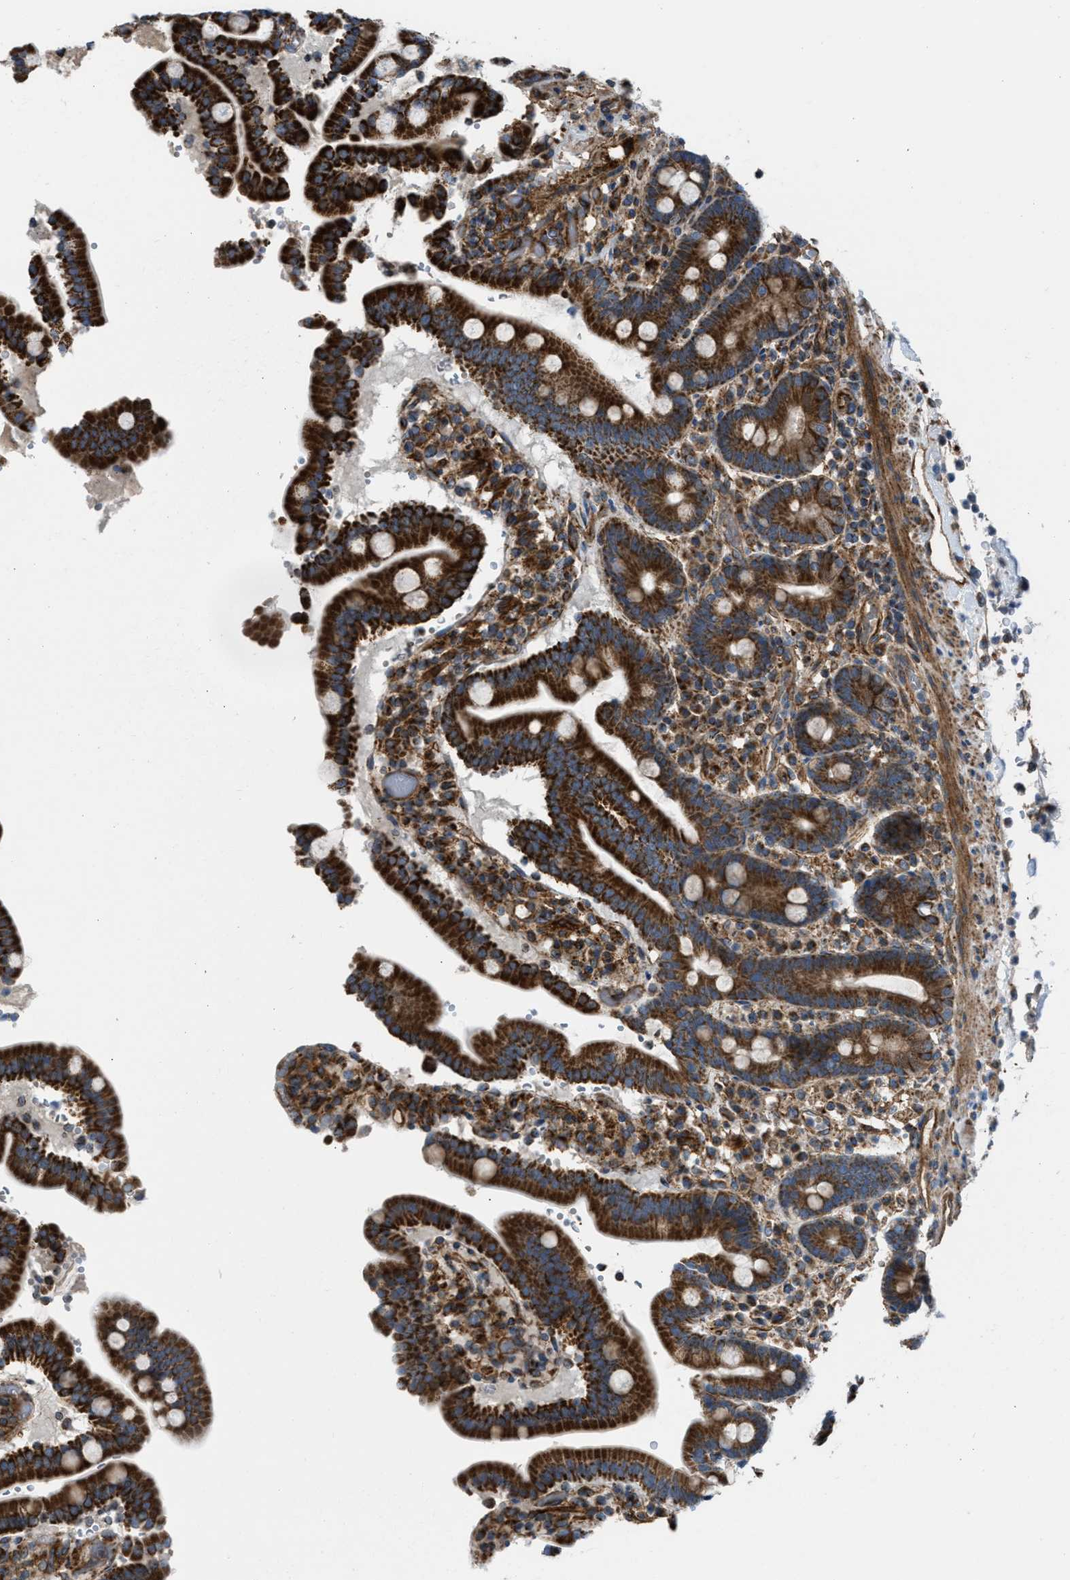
{"staining": {"intensity": "strong", "quantity": ">75%", "location": "cytoplasmic/membranous"}, "tissue": "duodenum", "cell_type": "Glandular cells", "image_type": "normal", "snomed": [{"axis": "morphology", "description": "Normal tissue, NOS"}, {"axis": "topography", "description": "Small intestine, NOS"}], "caption": "Immunohistochemistry (IHC) micrograph of unremarkable human duodenum stained for a protein (brown), which reveals high levels of strong cytoplasmic/membranous staining in about >75% of glandular cells.", "gene": "SLC10A3", "patient": {"sex": "female", "age": 71}}